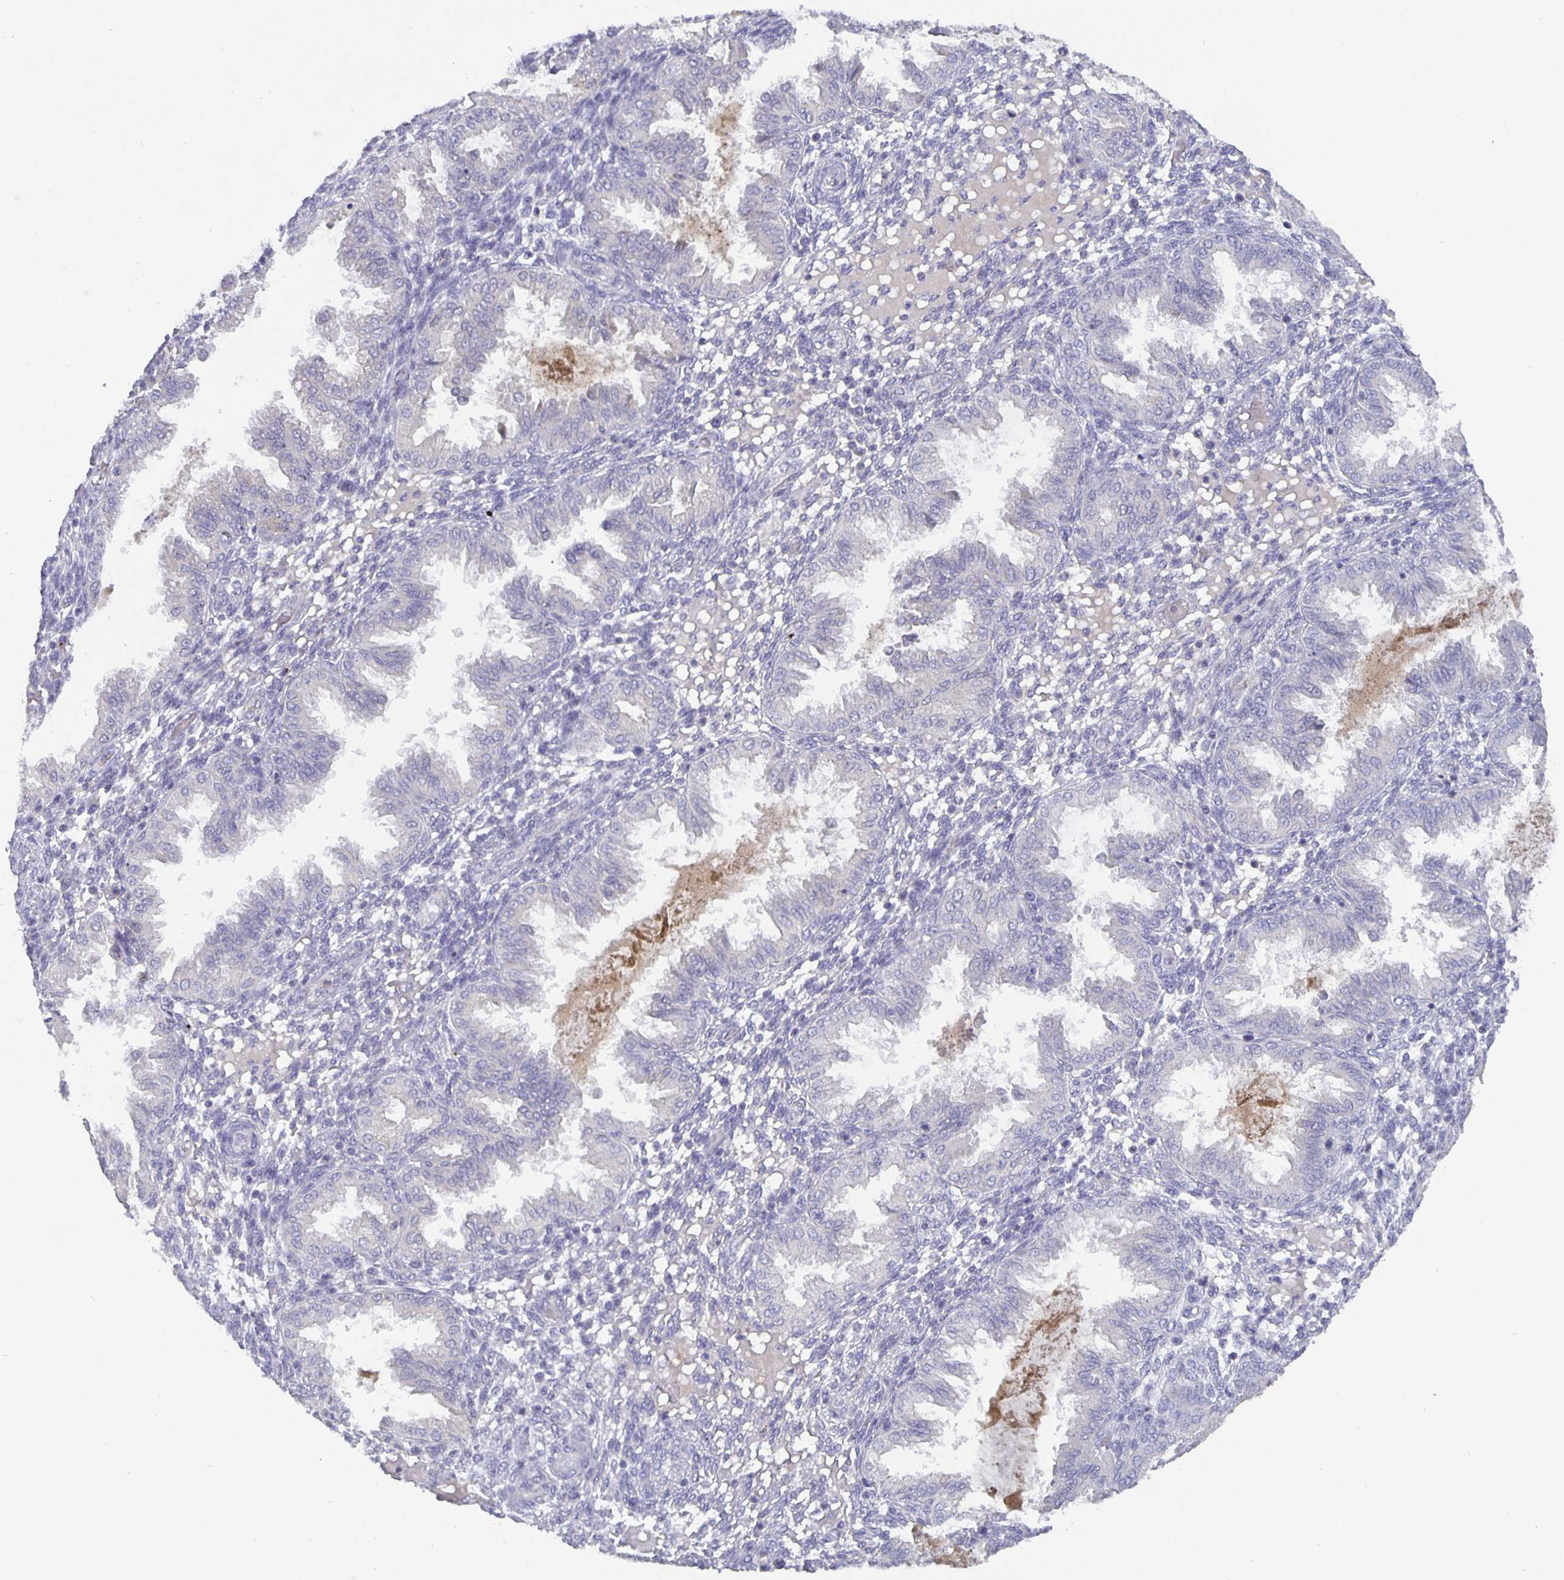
{"staining": {"intensity": "negative", "quantity": "none", "location": "none"}, "tissue": "endometrium", "cell_type": "Cells in endometrial stroma", "image_type": "normal", "snomed": [{"axis": "morphology", "description": "Normal tissue, NOS"}, {"axis": "topography", "description": "Endometrium"}], "caption": "Protein analysis of benign endometrium displays no significant positivity in cells in endometrial stroma. The staining is performed using DAB brown chromogen with nuclei counter-stained in using hematoxylin.", "gene": "GDF15", "patient": {"sex": "female", "age": 33}}